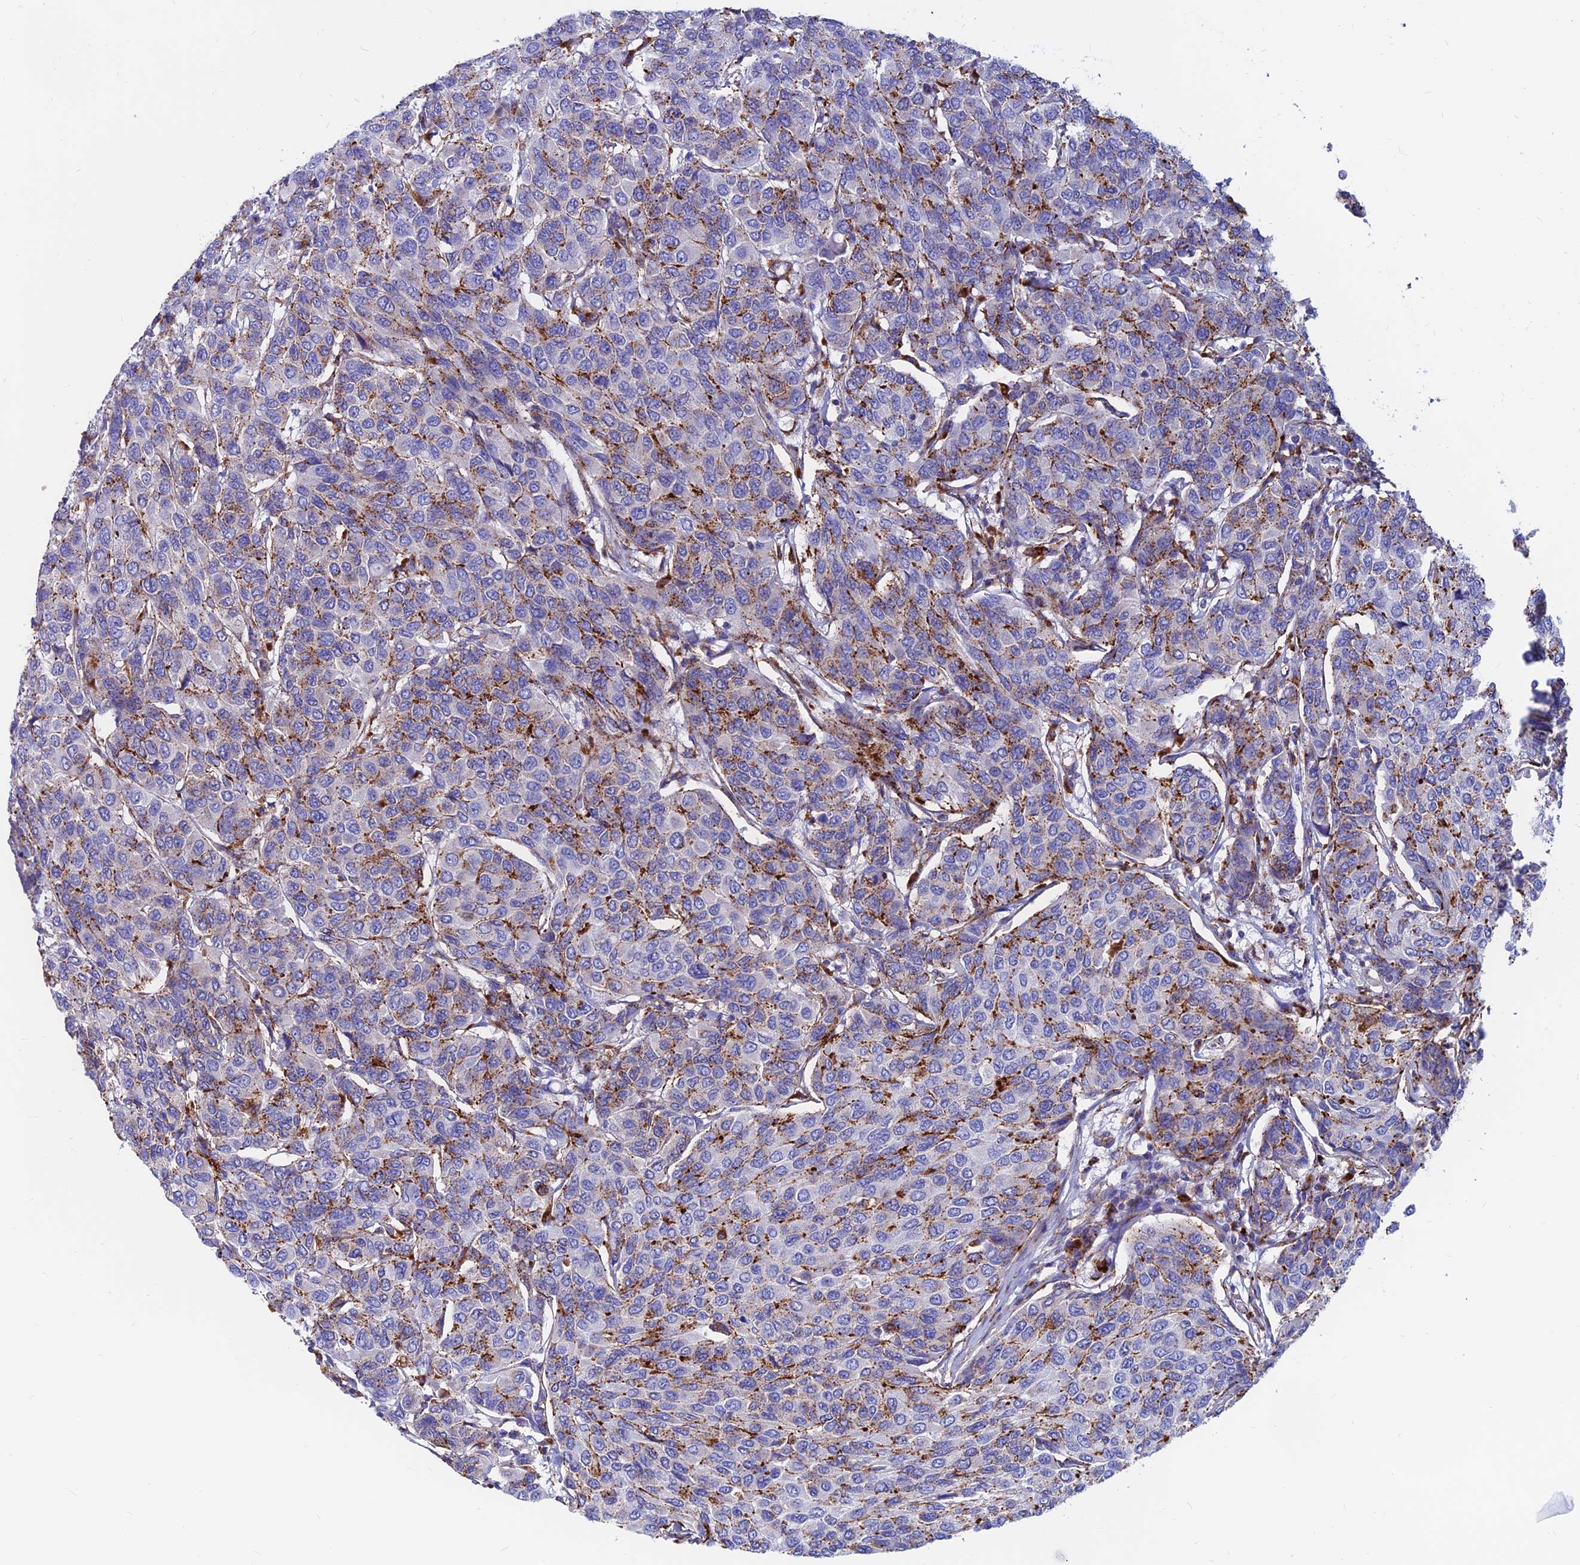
{"staining": {"intensity": "moderate", "quantity": "<25%", "location": "cytoplasmic/membranous"}, "tissue": "breast cancer", "cell_type": "Tumor cells", "image_type": "cancer", "snomed": [{"axis": "morphology", "description": "Duct carcinoma"}, {"axis": "topography", "description": "Breast"}], "caption": "Breast cancer stained with a protein marker reveals moderate staining in tumor cells.", "gene": "SPNS1", "patient": {"sex": "female", "age": 55}}